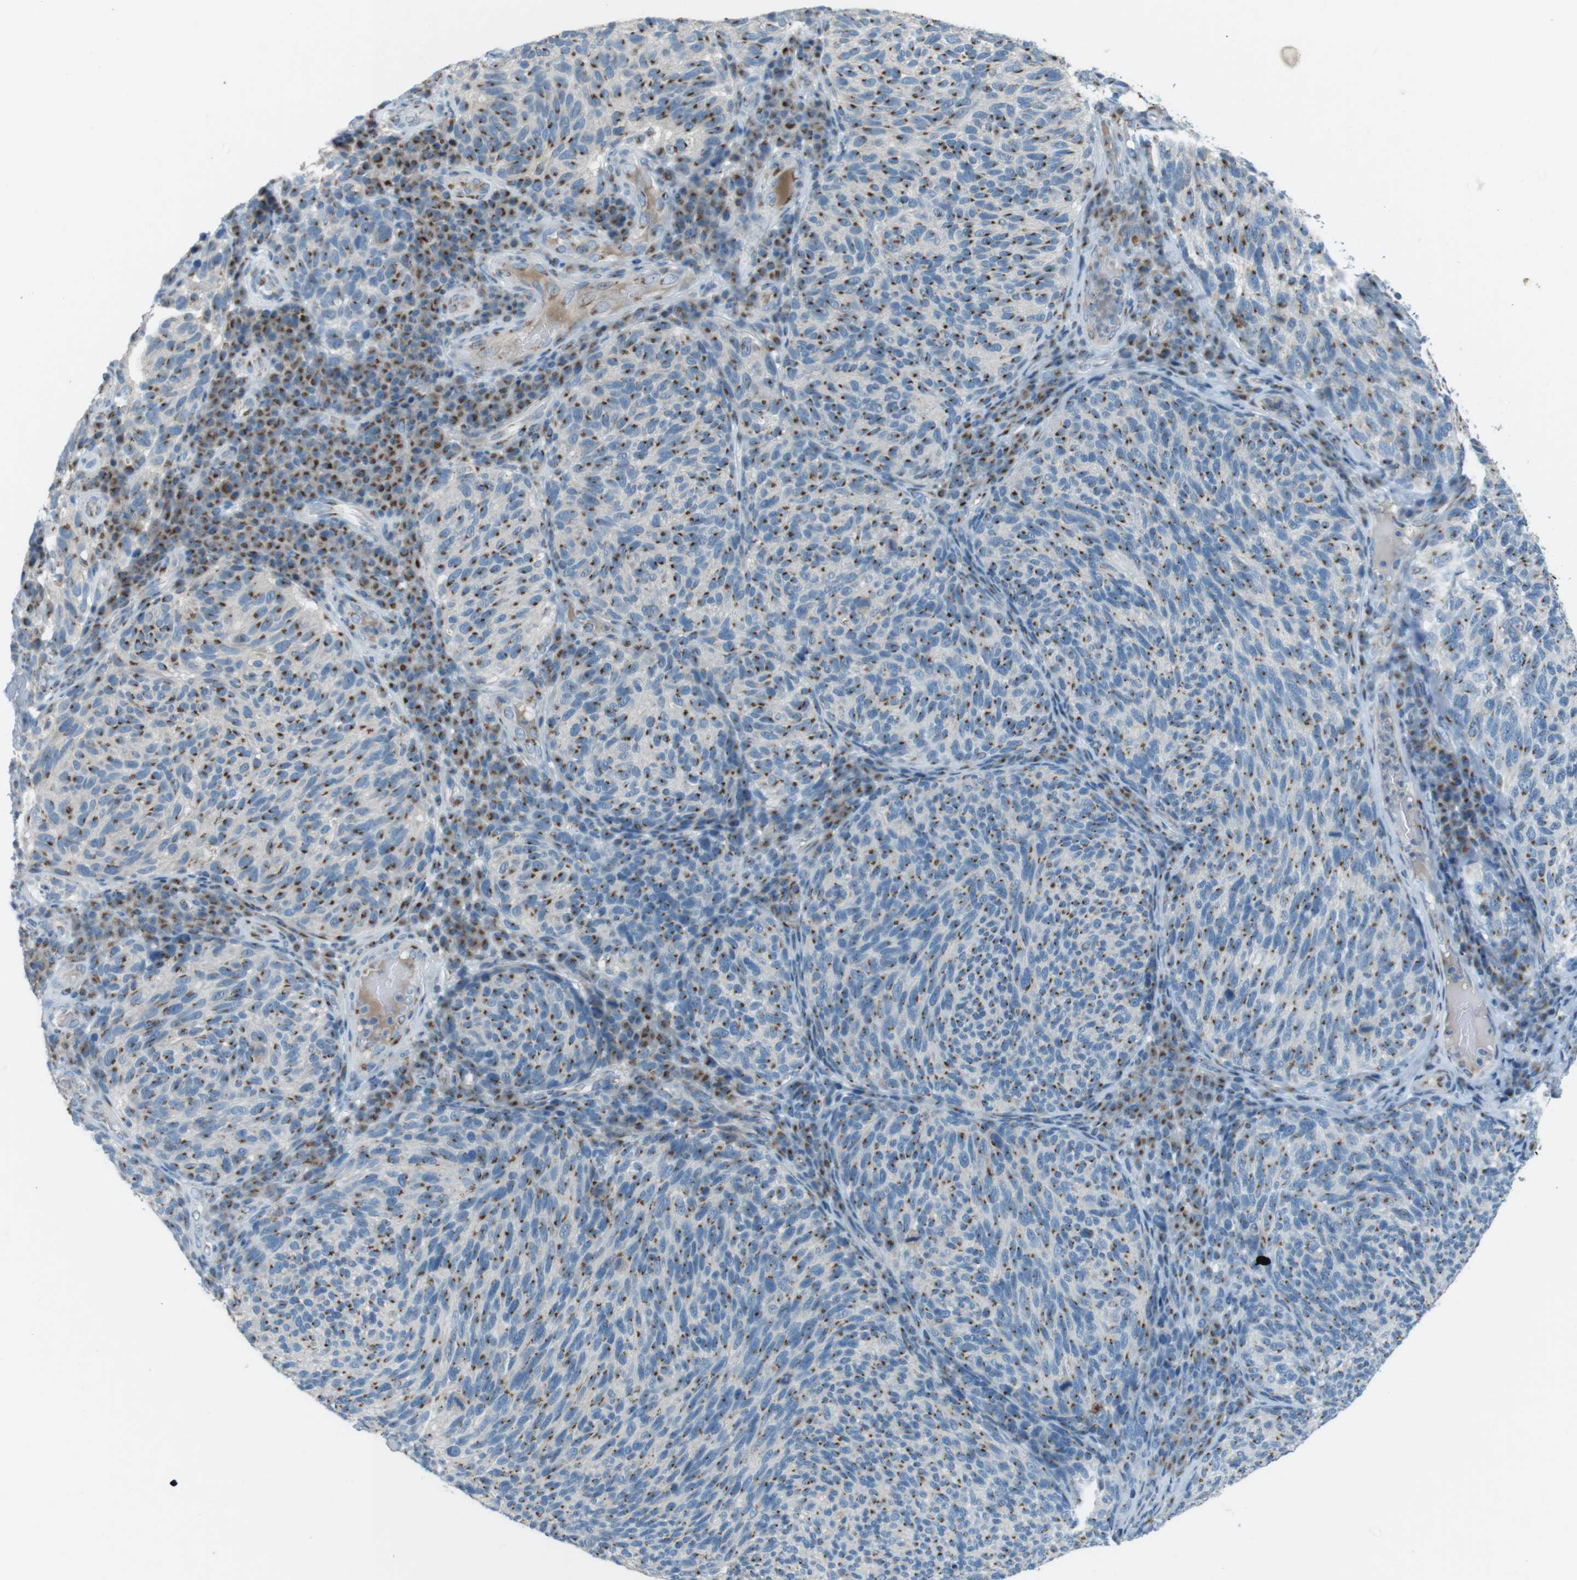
{"staining": {"intensity": "moderate", "quantity": ">75%", "location": "cytoplasmic/membranous"}, "tissue": "melanoma", "cell_type": "Tumor cells", "image_type": "cancer", "snomed": [{"axis": "morphology", "description": "Malignant melanoma, NOS"}, {"axis": "topography", "description": "Skin"}], "caption": "Approximately >75% of tumor cells in malignant melanoma exhibit moderate cytoplasmic/membranous protein expression as visualized by brown immunohistochemical staining.", "gene": "TXNDC15", "patient": {"sex": "female", "age": 73}}